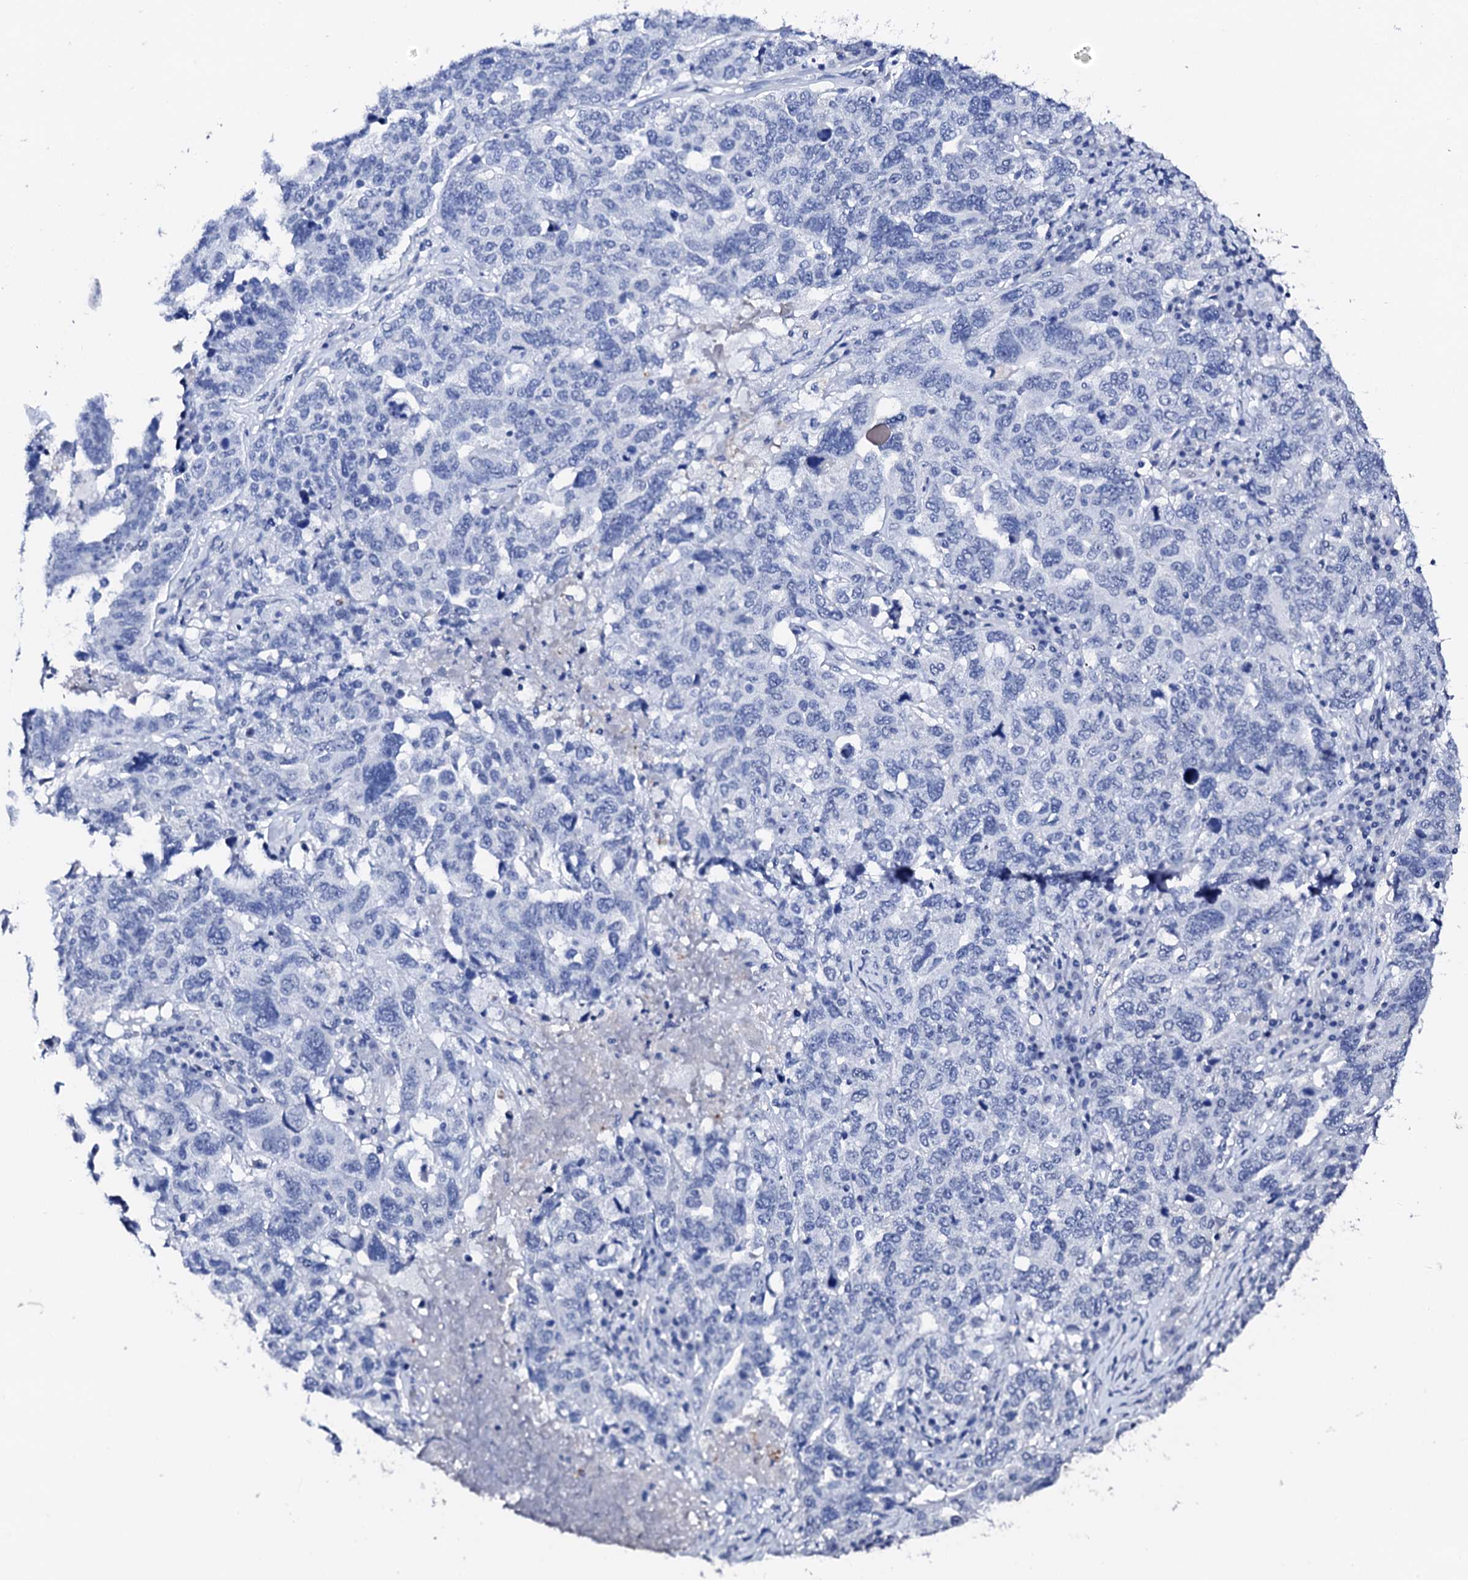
{"staining": {"intensity": "negative", "quantity": "none", "location": "none"}, "tissue": "ovarian cancer", "cell_type": "Tumor cells", "image_type": "cancer", "snomed": [{"axis": "morphology", "description": "Carcinoma, endometroid"}, {"axis": "topography", "description": "Ovary"}], "caption": "Image shows no protein staining in tumor cells of endometroid carcinoma (ovarian) tissue. (DAB immunohistochemistry (IHC), high magnification).", "gene": "NRIP2", "patient": {"sex": "female", "age": 62}}